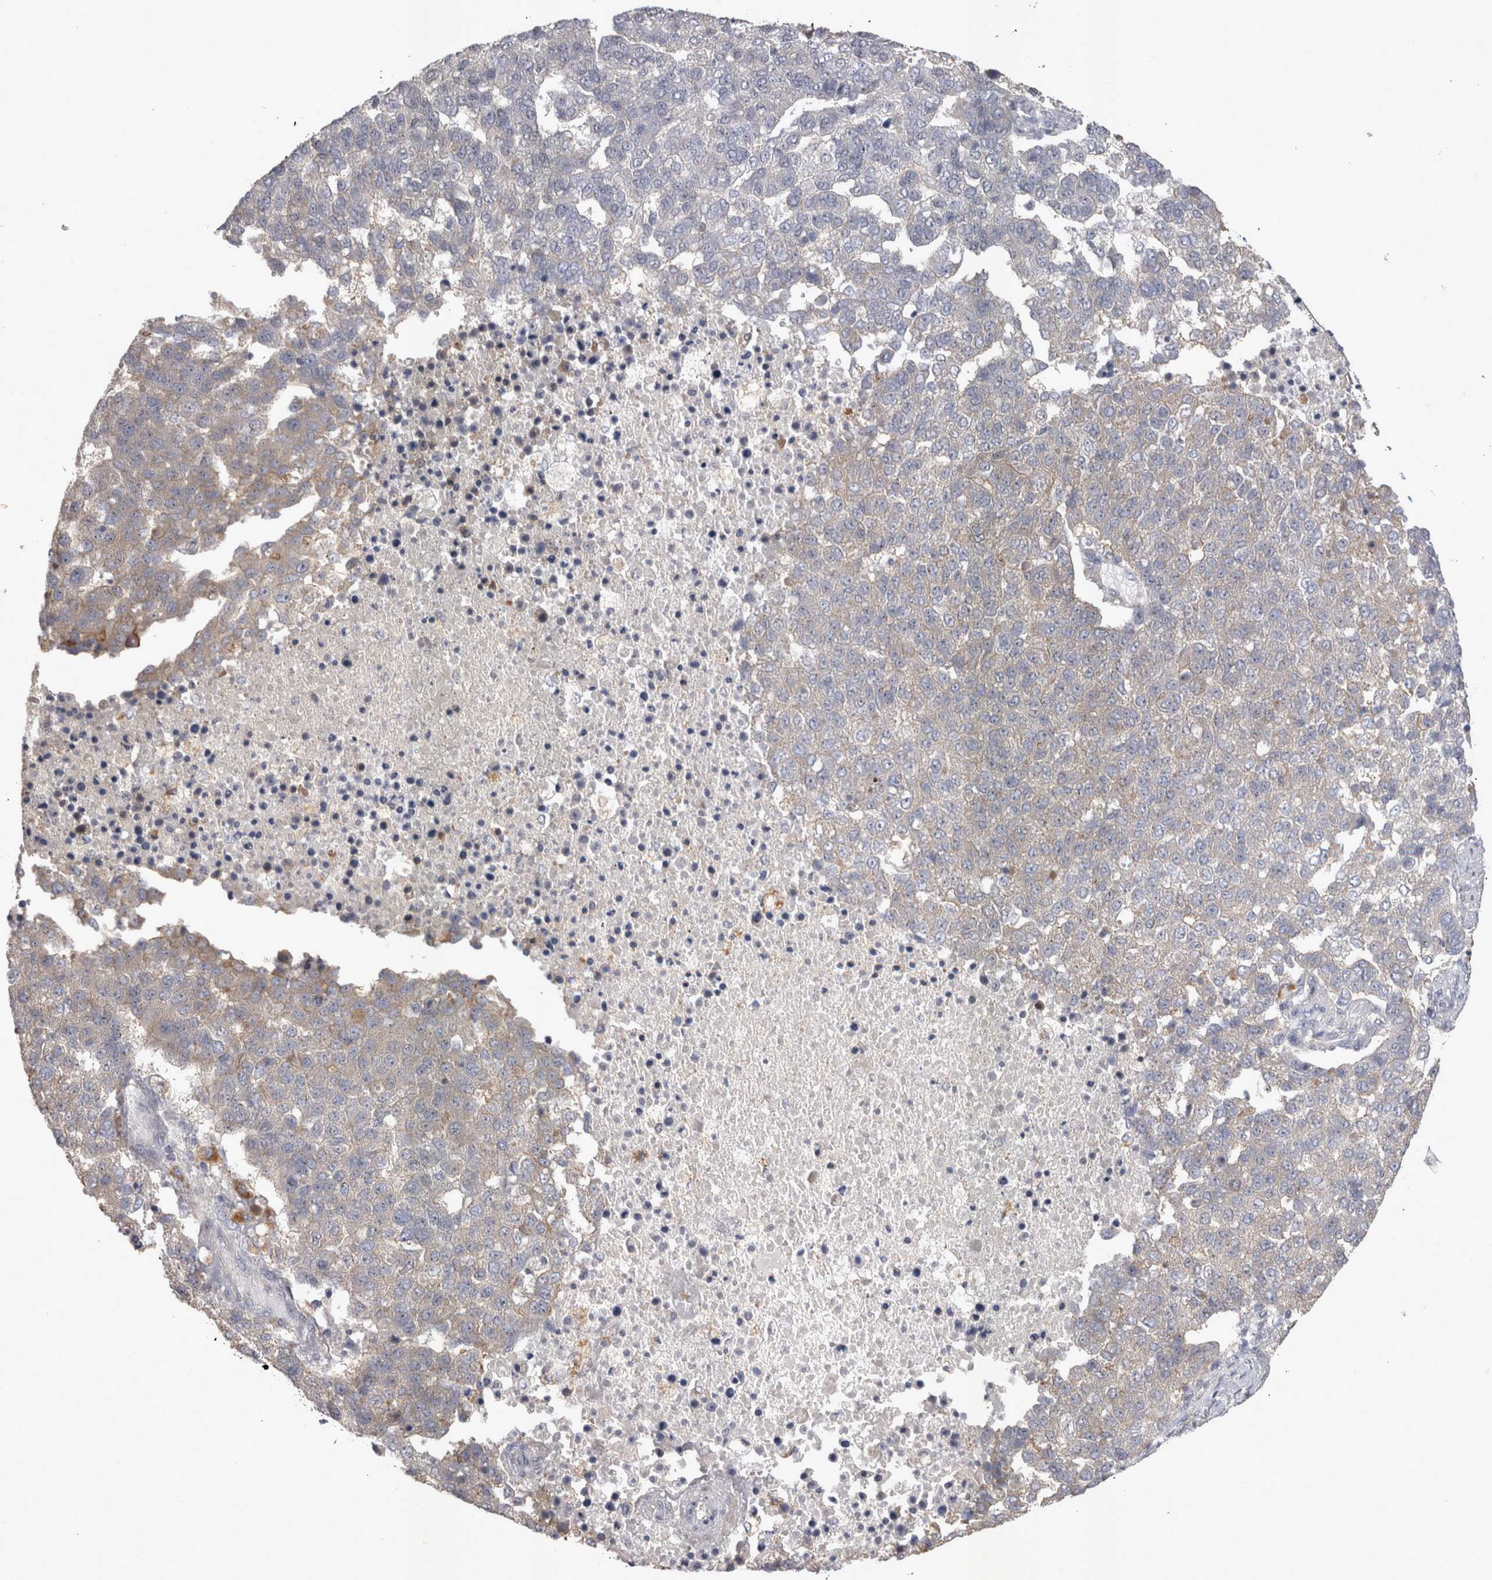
{"staining": {"intensity": "negative", "quantity": "none", "location": "none"}, "tissue": "pancreatic cancer", "cell_type": "Tumor cells", "image_type": "cancer", "snomed": [{"axis": "morphology", "description": "Adenocarcinoma, NOS"}, {"axis": "topography", "description": "Pancreas"}], "caption": "Immunohistochemistry of pancreatic cancer displays no positivity in tumor cells.", "gene": "CTBS", "patient": {"sex": "female", "age": 61}}